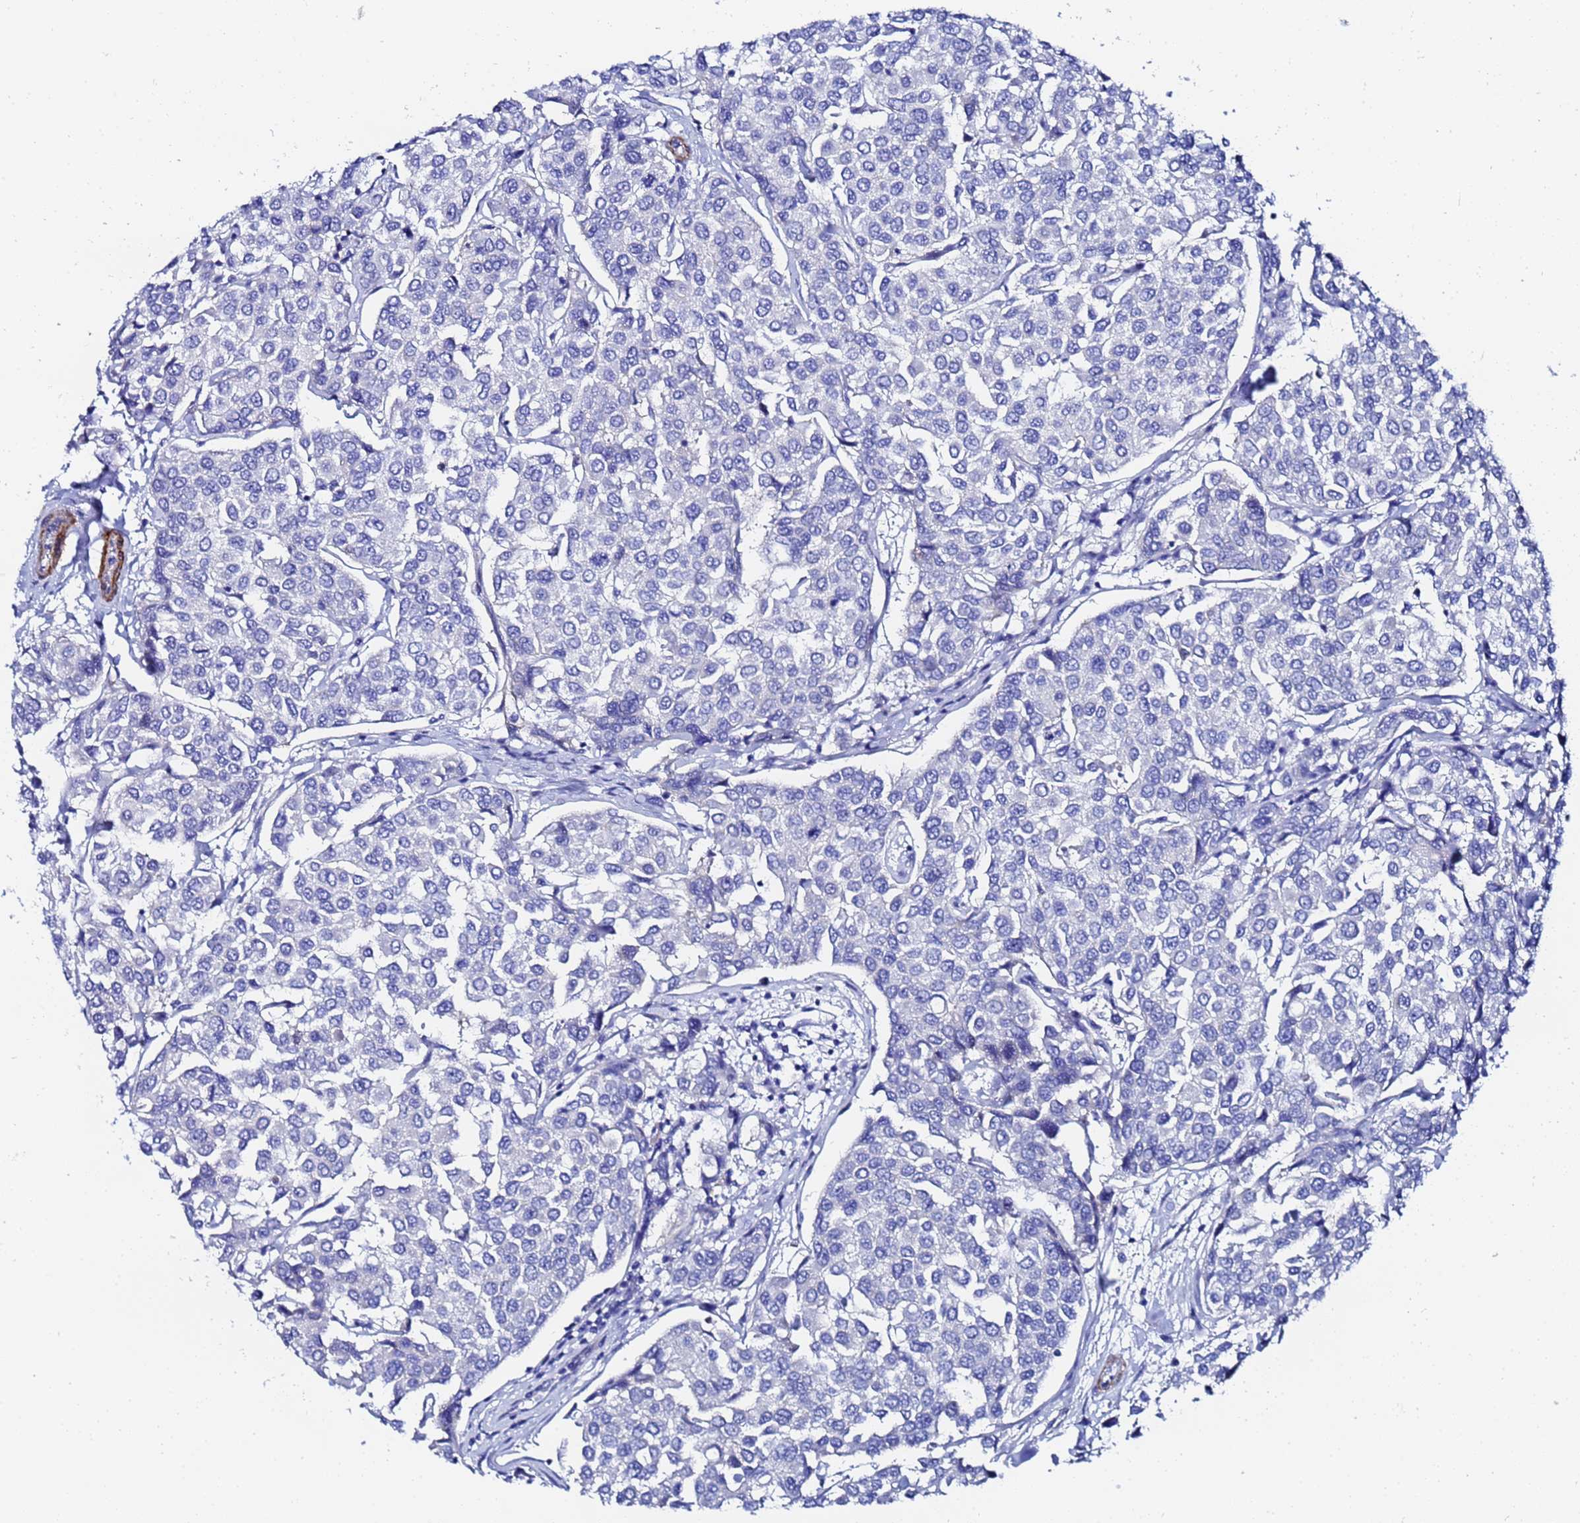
{"staining": {"intensity": "negative", "quantity": "none", "location": "none"}, "tissue": "breast cancer", "cell_type": "Tumor cells", "image_type": "cancer", "snomed": [{"axis": "morphology", "description": "Duct carcinoma"}, {"axis": "topography", "description": "Breast"}], "caption": "Image shows no significant protein positivity in tumor cells of breast cancer.", "gene": "RAB39B", "patient": {"sex": "female", "age": 55}}